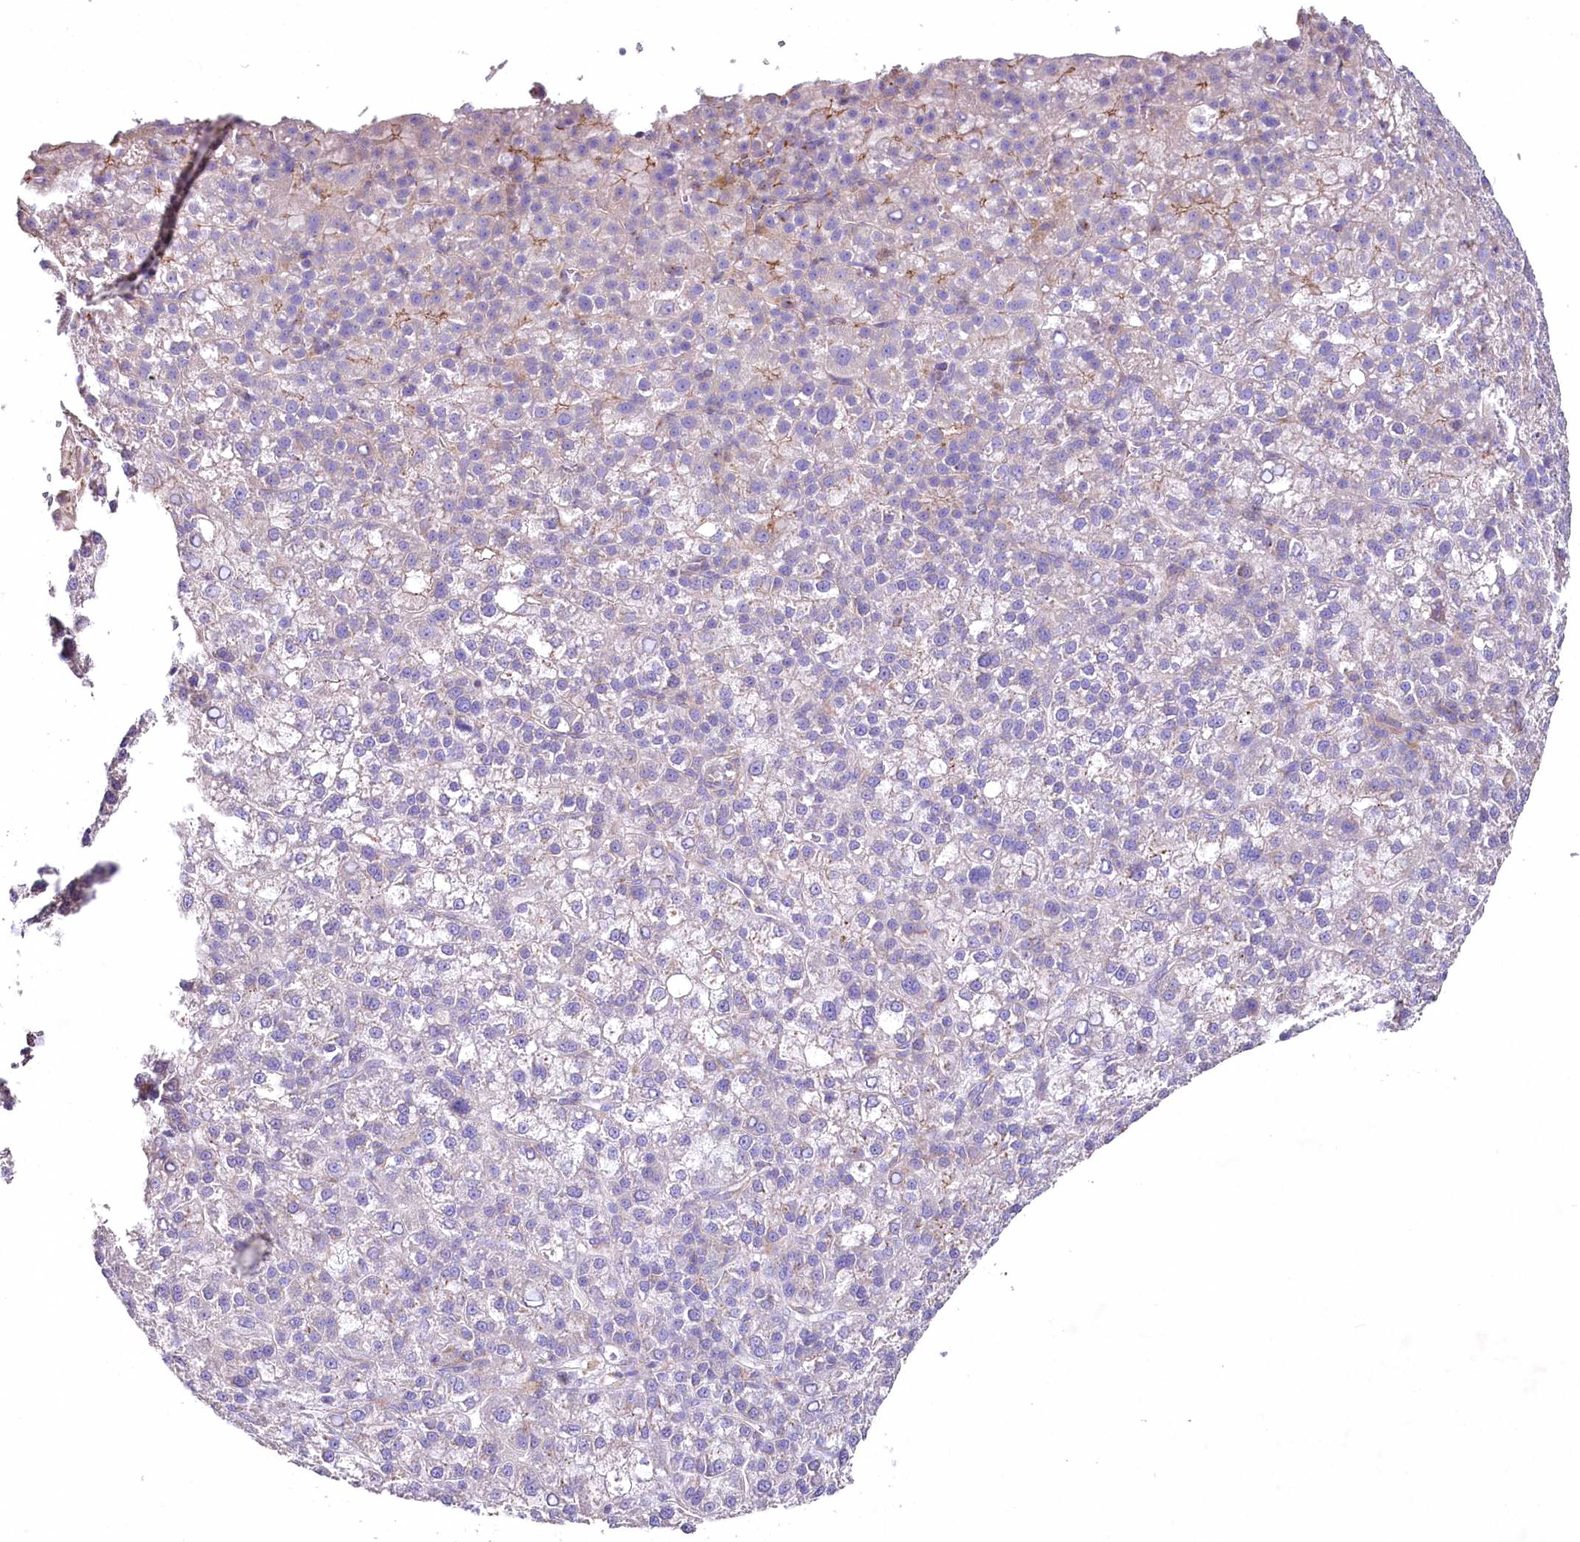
{"staining": {"intensity": "negative", "quantity": "none", "location": "none"}, "tissue": "liver cancer", "cell_type": "Tumor cells", "image_type": "cancer", "snomed": [{"axis": "morphology", "description": "Carcinoma, Hepatocellular, NOS"}, {"axis": "topography", "description": "Liver"}], "caption": "Micrograph shows no significant protein staining in tumor cells of liver cancer (hepatocellular carcinoma).", "gene": "STX6", "patient": {"sex": "female", "age": 58}}